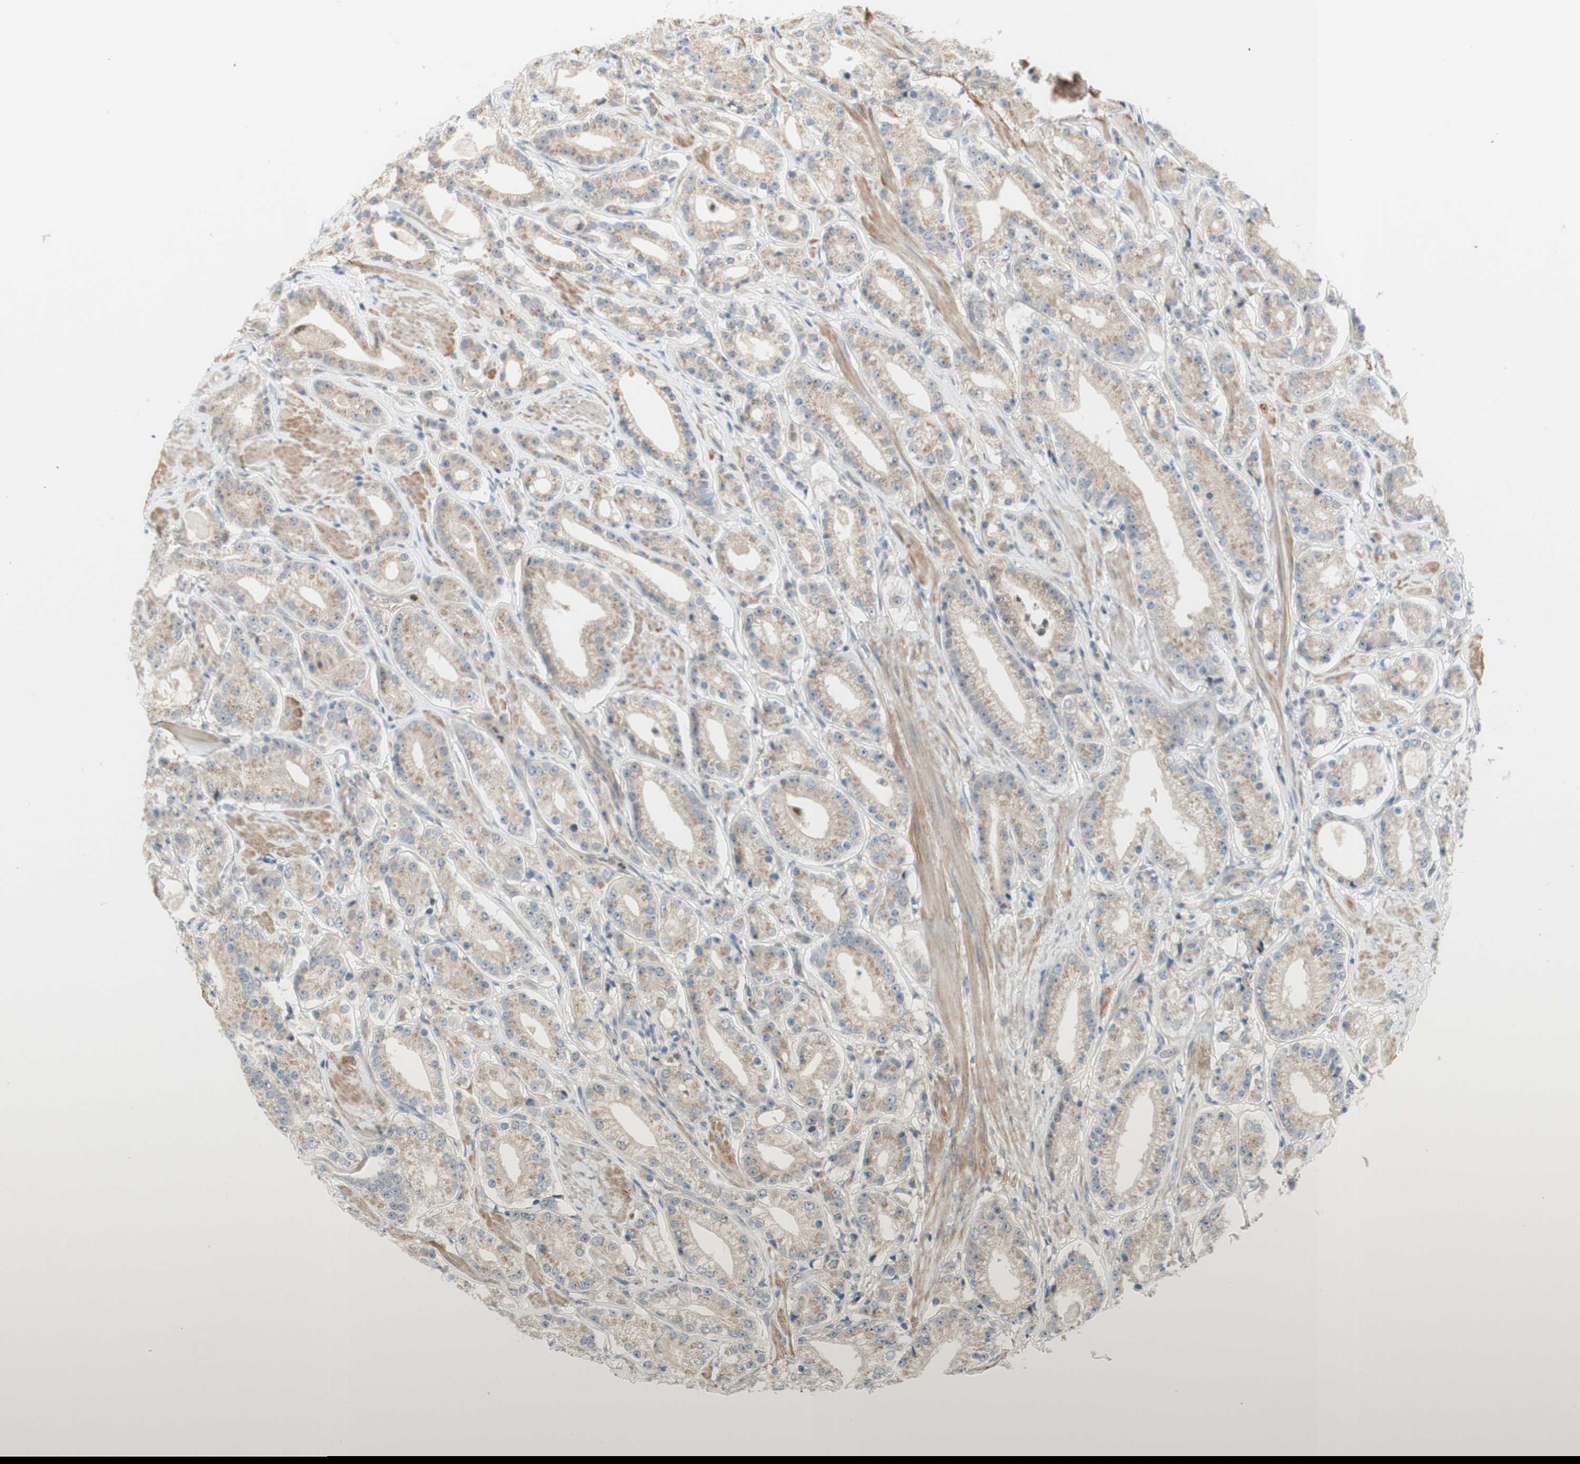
{"staining": {"intensity": "weak", "quantity": "<25%", "location": "cytoplasmic/membranous"}, "tissue": "prostate cancer", "cell_type": "Tumor cells", "image_type": "cancer", "snomed": [{"axis": "morphology", "description": "Adenocarcinoma, Low grade"}, {"axis": "topography", "description": "Prostate"}], "caption": "Immunohistochemical staining of prostate low-grade adenocarcinoma exhibits no significant staining in tumor cells.", "gene": "RFNG", "patient": {"sex": "male", "age": 63}}